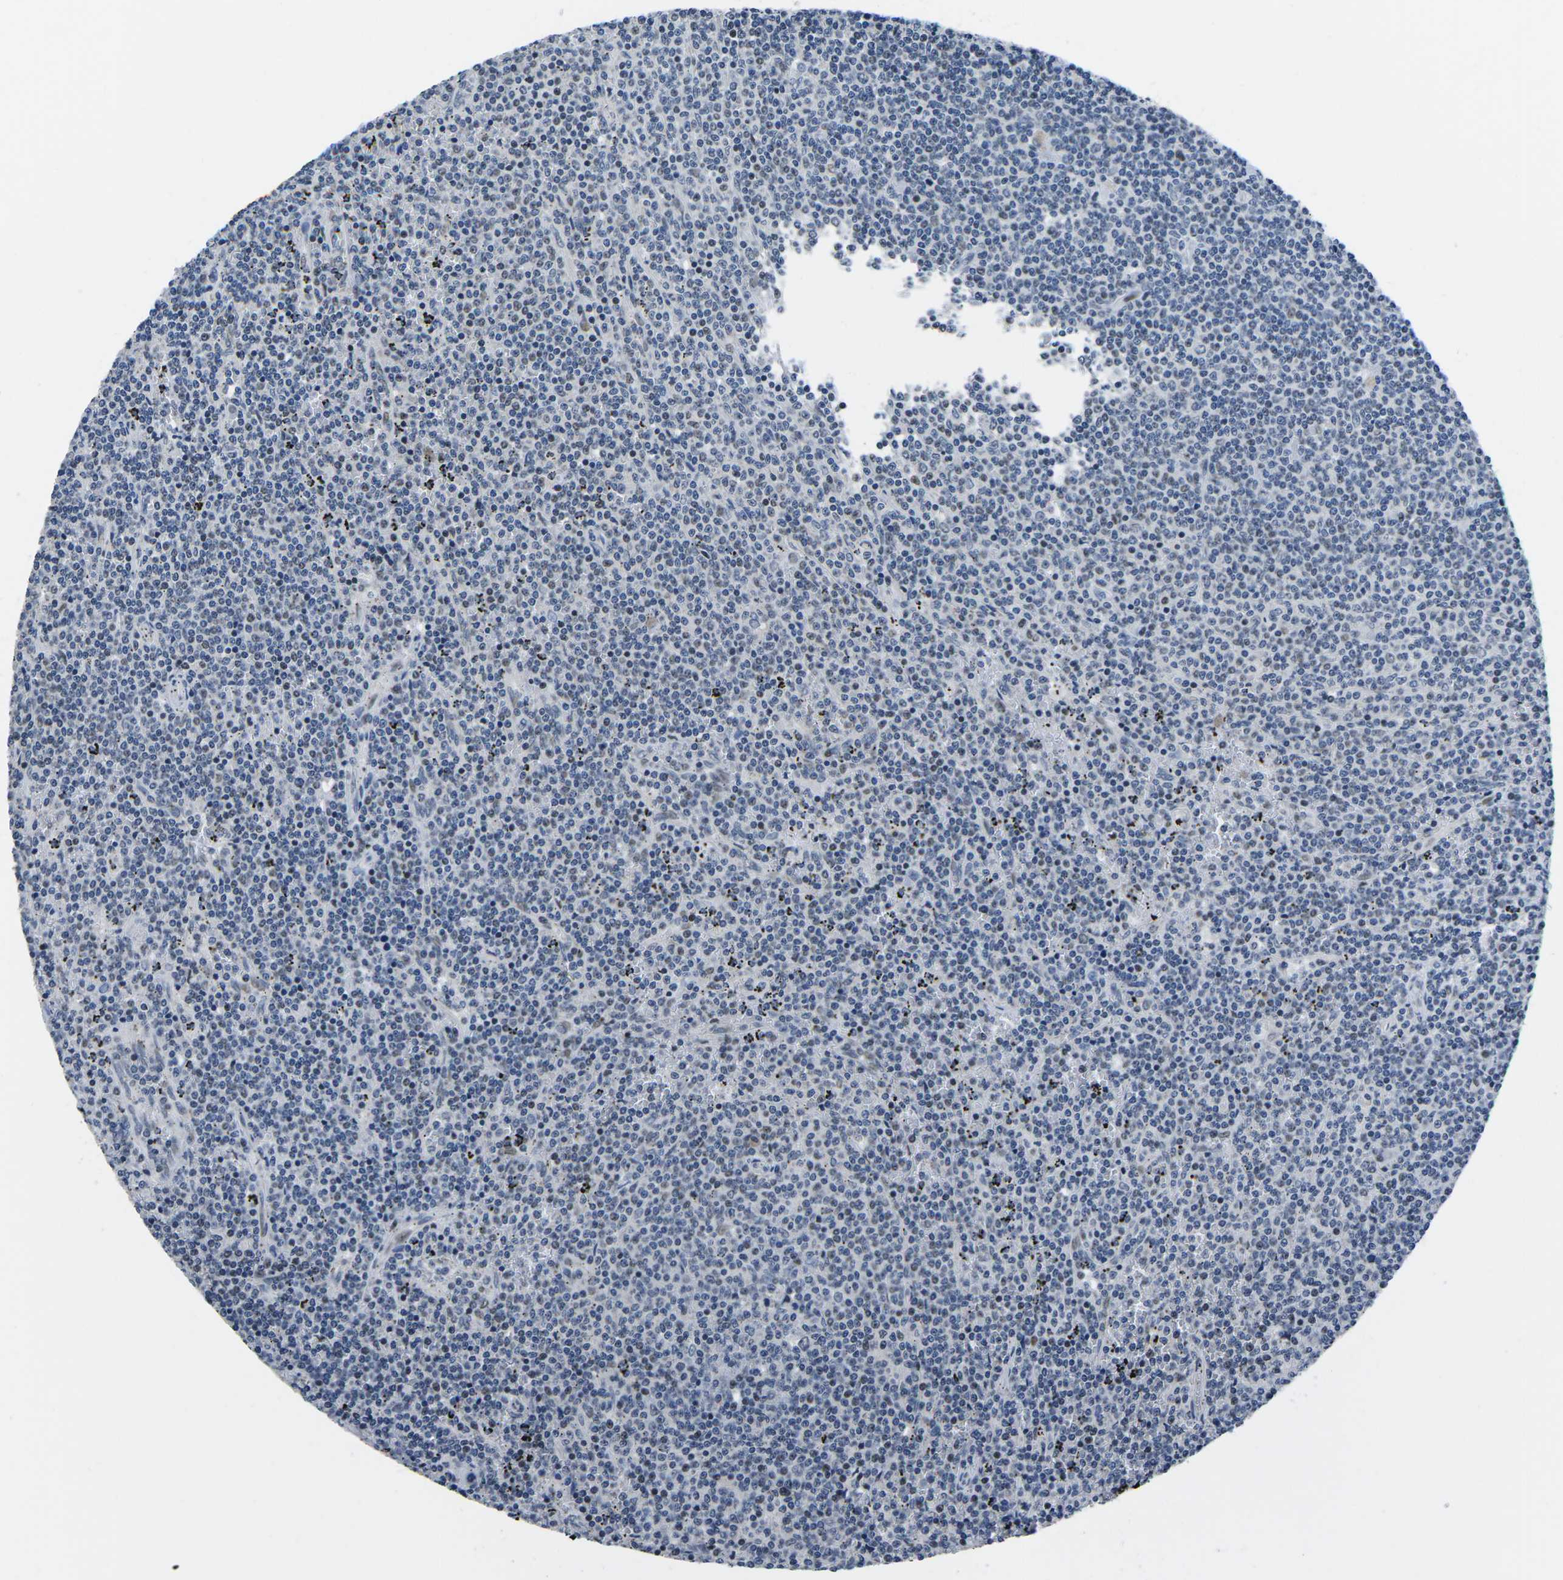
{"staining": {"intensity": "negative", "quantity": "none", "location": "none"}, "tissue": "lymphoma", "cell_type": "Tumor cells", "image_type": "cancer", "snomed": [{"axis": "morphology", "description": "Malignant lymphoma, non-Hodgkin's type, Low grade"}, {"axis": "topography", "description": "Spleen"}], "caption": "Image shows no protein staining in tumor cells of lymphoma tissue.", "gene": "CDC73", "patient": {"sex": "female", "age": 50}}